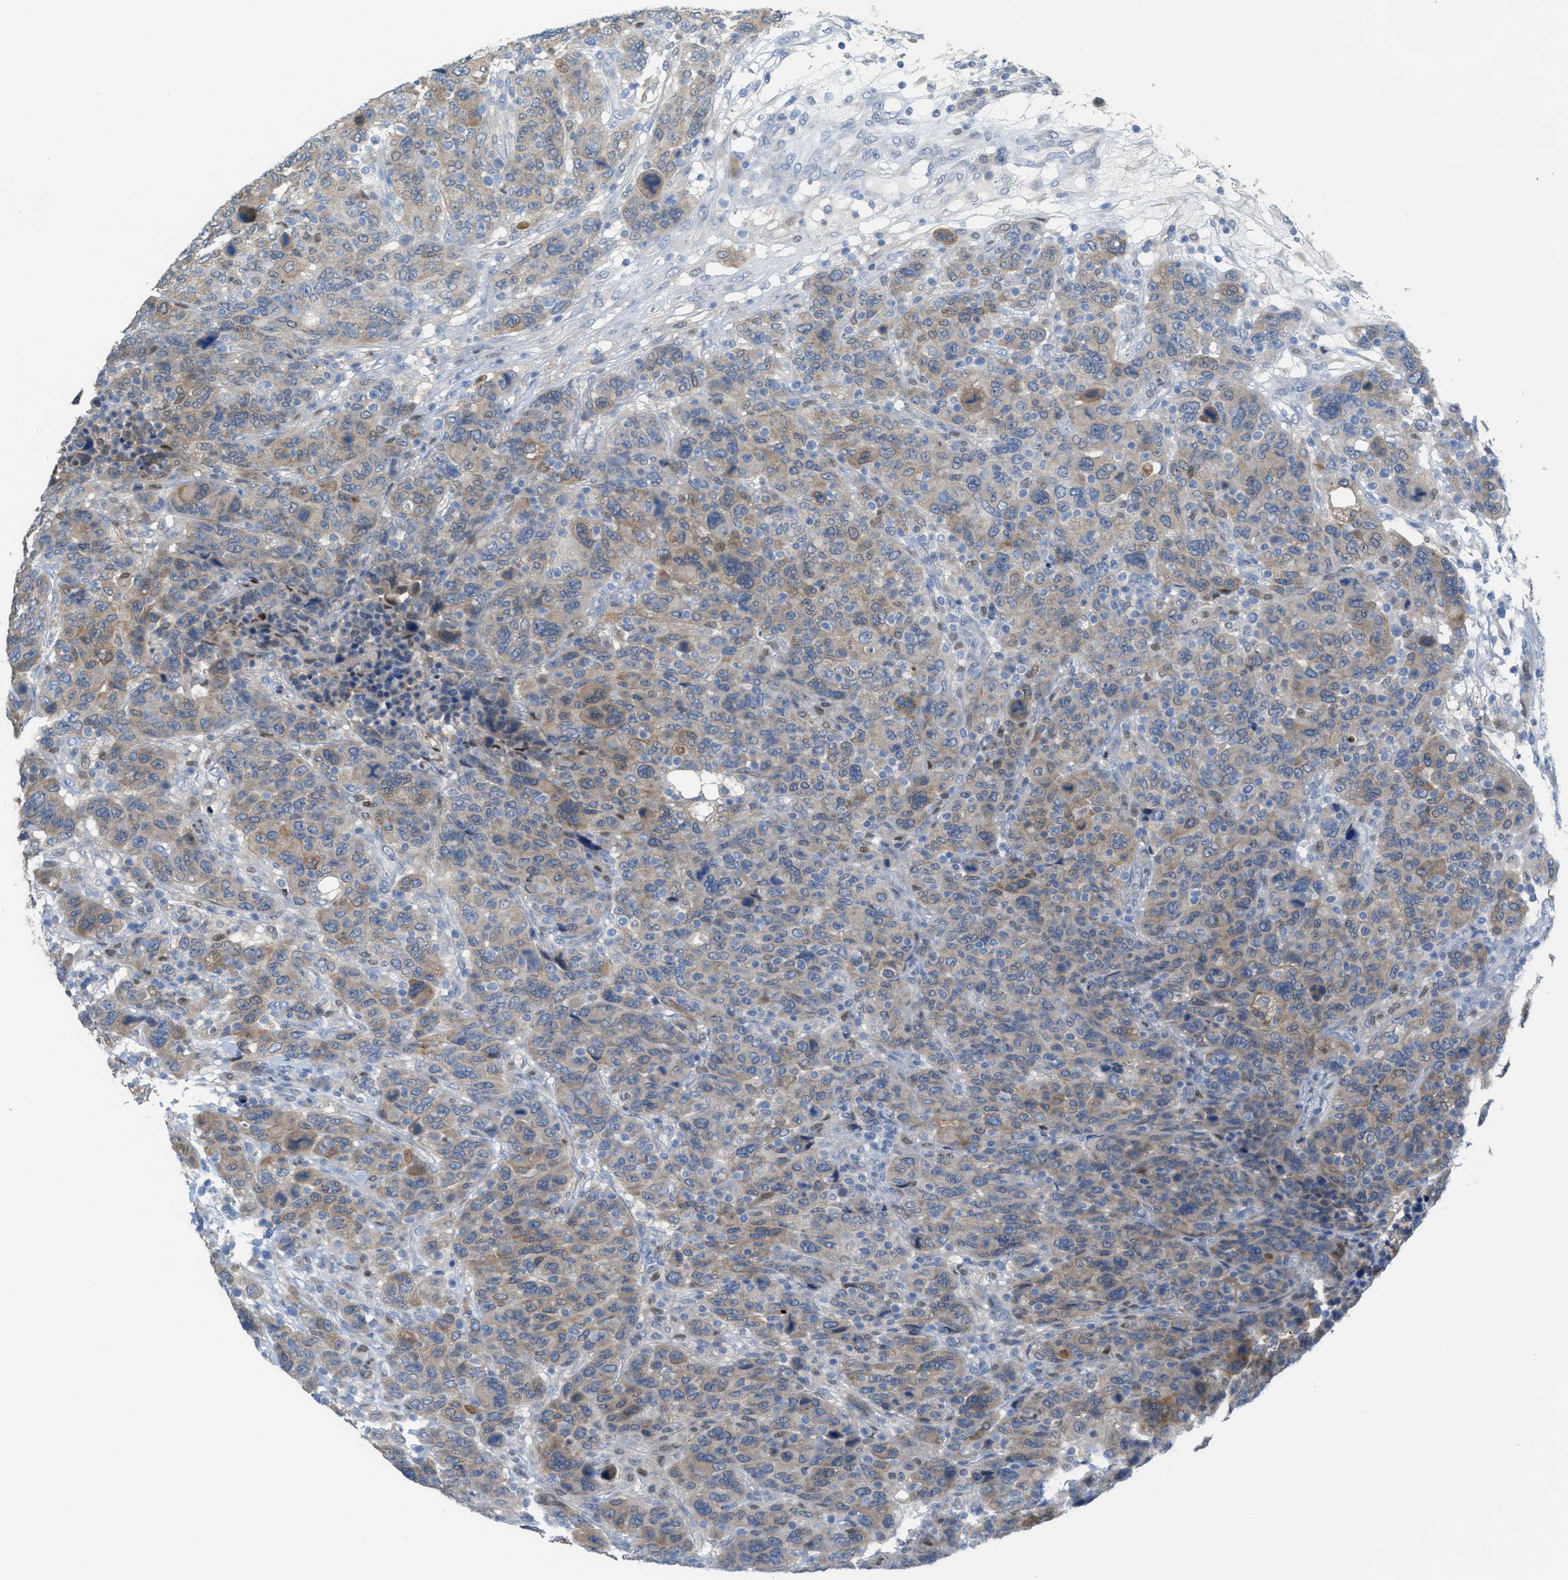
{"staining": {"intensity": "weak", "quantity": "25%-75%", "location": "cytoplasmic/membranous"}, "tissue": "breast cancer", "cell_type": "Tumor cells", "image_type": "cancer", "snomed": [{"axis": "morphology", "description": "Duct carcinoma"}, {"axis": "topography", "description": "Breast"}], "caption": "This is an image of immunohistochemistry (IHC) staining of breast infiltrating ductal carcinoma, which shows weak positivity in the cytoplasmic/membranous of tumor cells.", "gene": "PPM1D", "patient": {"sex": "female", "age": 37}}